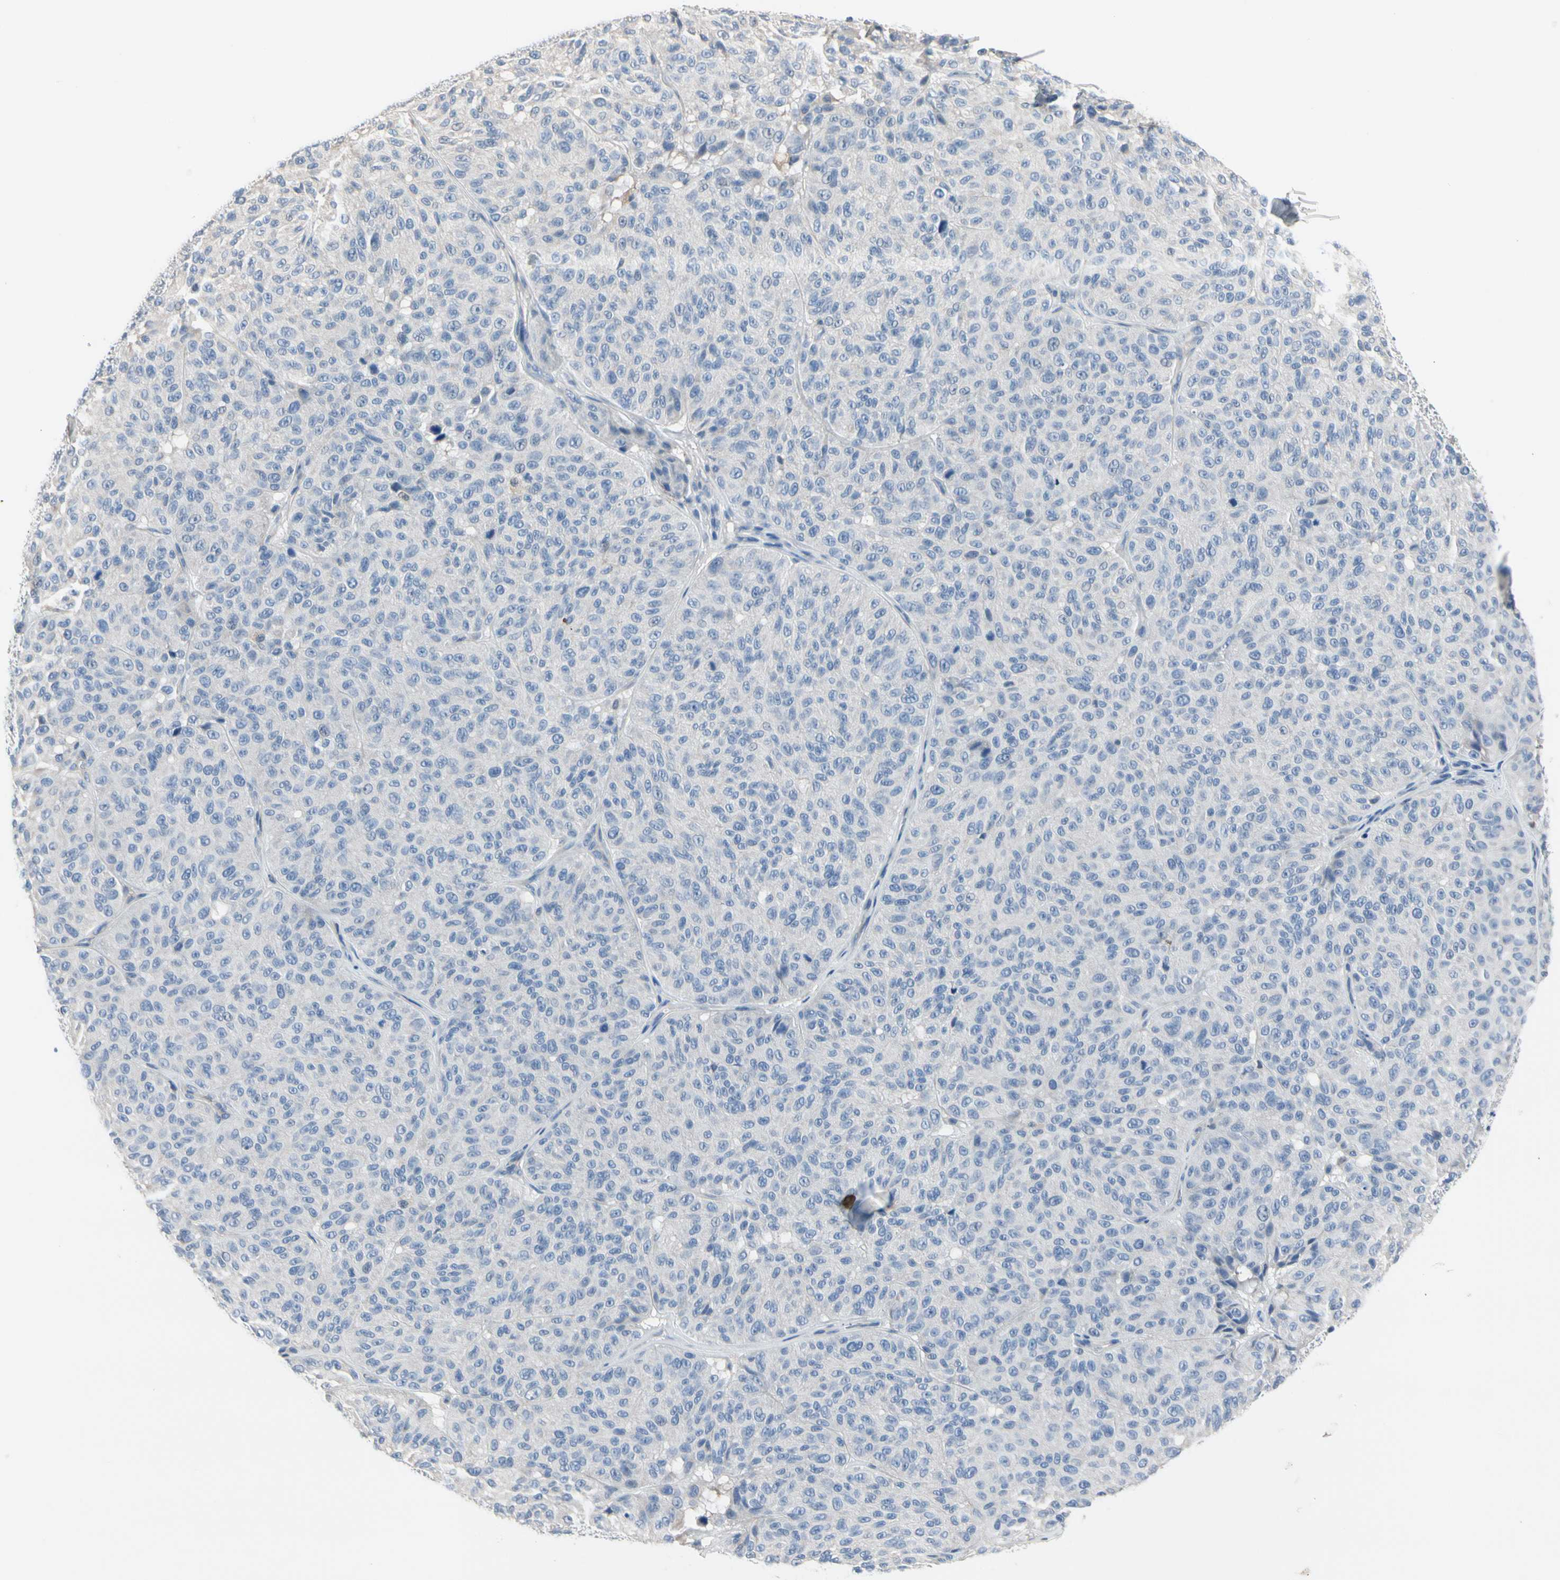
{"staining": {"intensity": "negative", "quantity": "none", "location": "none"}, "tissue": "melanoma", "cell_type": "Tumor cells", "image_type": "cancer", "snomed": [{"axis": "morphology", "description": "Malignant melanoma, NOS"}, {"axis": "topography", "description": "Skin"}], "caption": "IHC micrograph of melanoma stained for a protein (brown), which shows no positivity in tumor cells.", "gene": "ECRG4", "patient": {"sex": "female", "age": 46}}